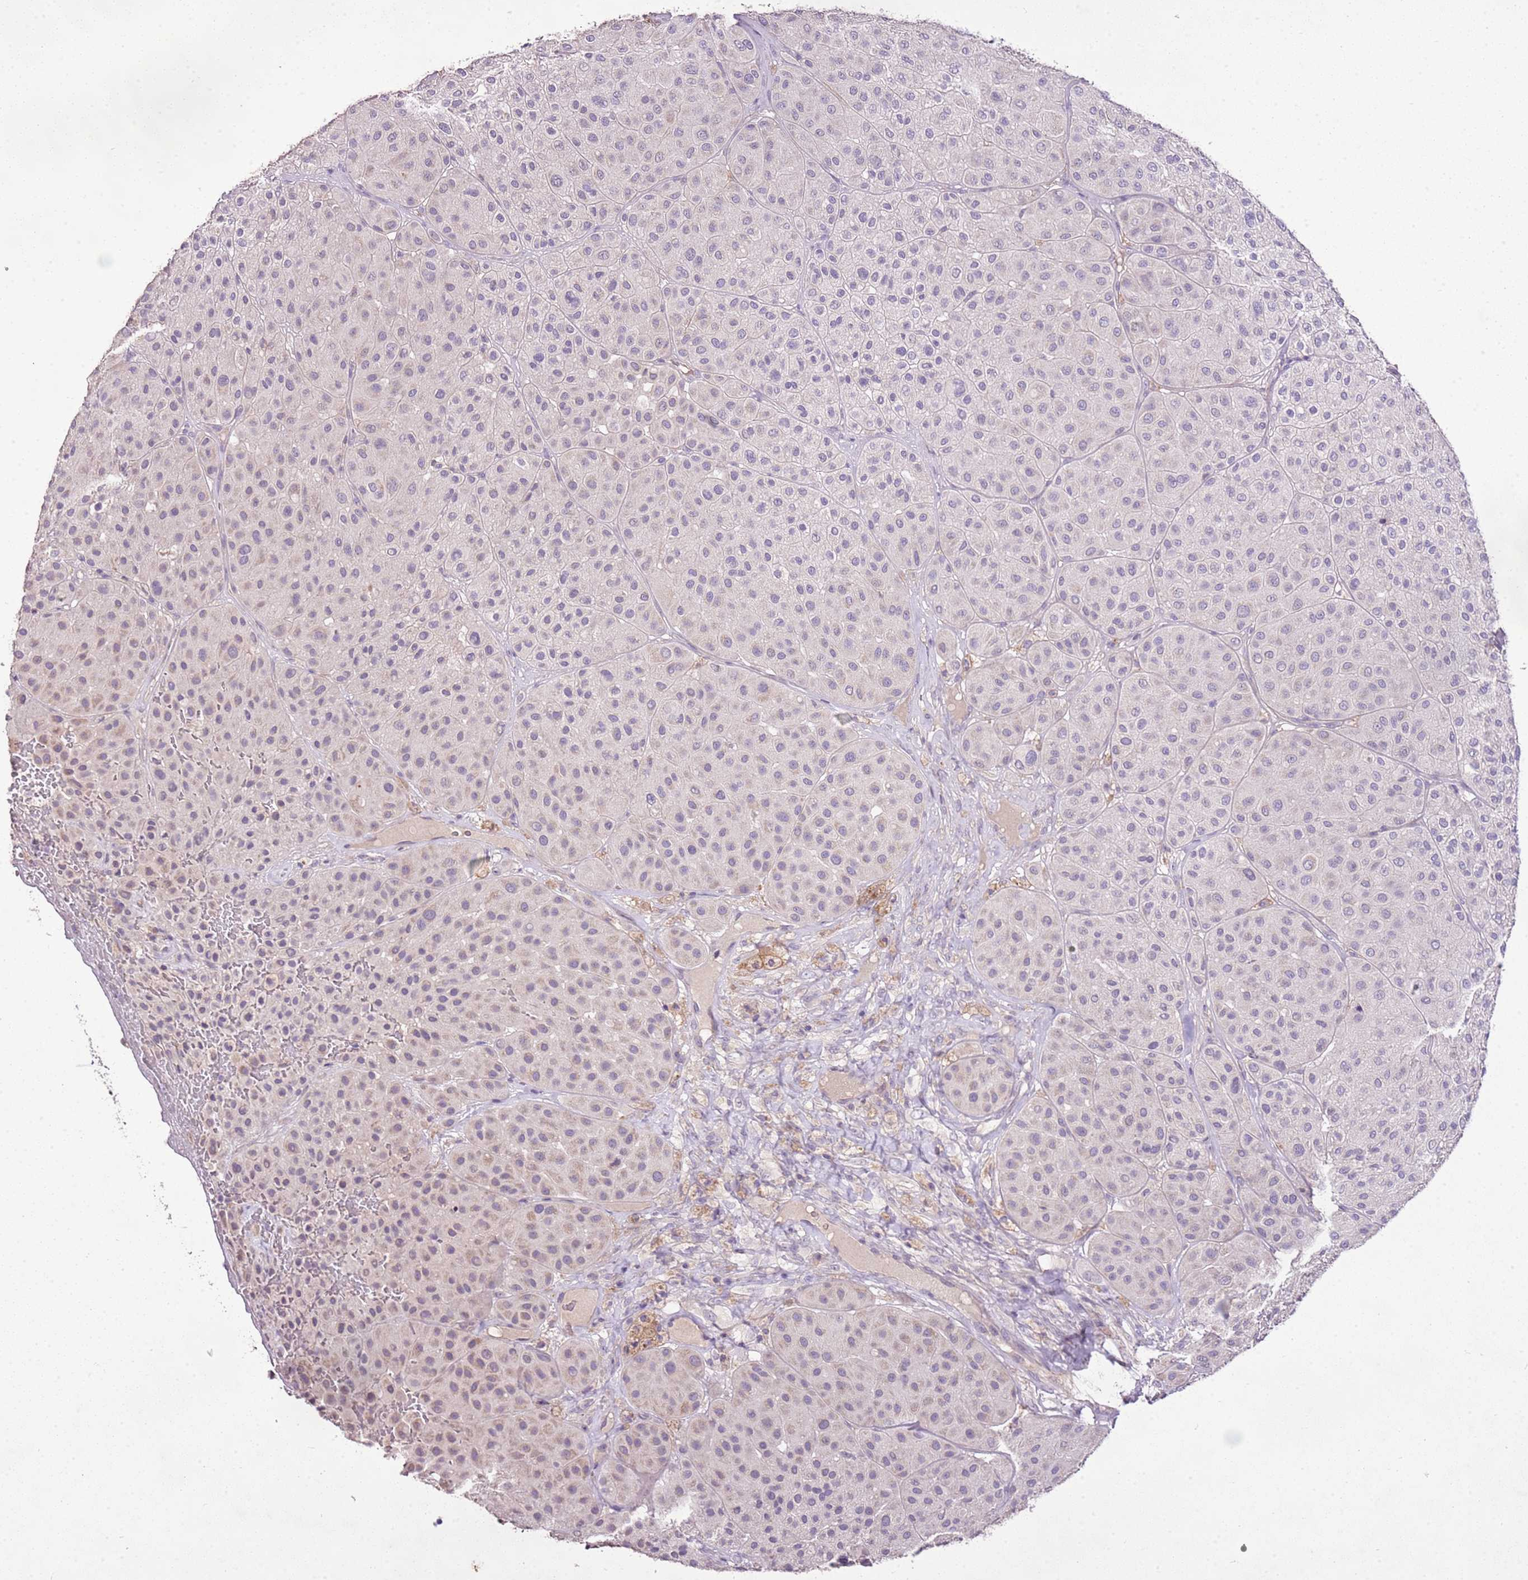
{"staining": {"intensity": "negative", "quantity": "none", "location": "none"}, "tissue": "melanoma", "cell_type": "Tumor cells", "image_type": "cancer", "snomed": [{"axis": "morphology", "description": "Malignant melanoma, Metastatic site"}, {"axis": "topography", "description": "Smooth muscle"}], "caption": "A photomicrograph of malignant melanoma (metastatic site) stained for a protein reveals no brown staining in tumor cells.", "gene": "CMKLR1", "patient": {"sex": "male", "age": 41}}